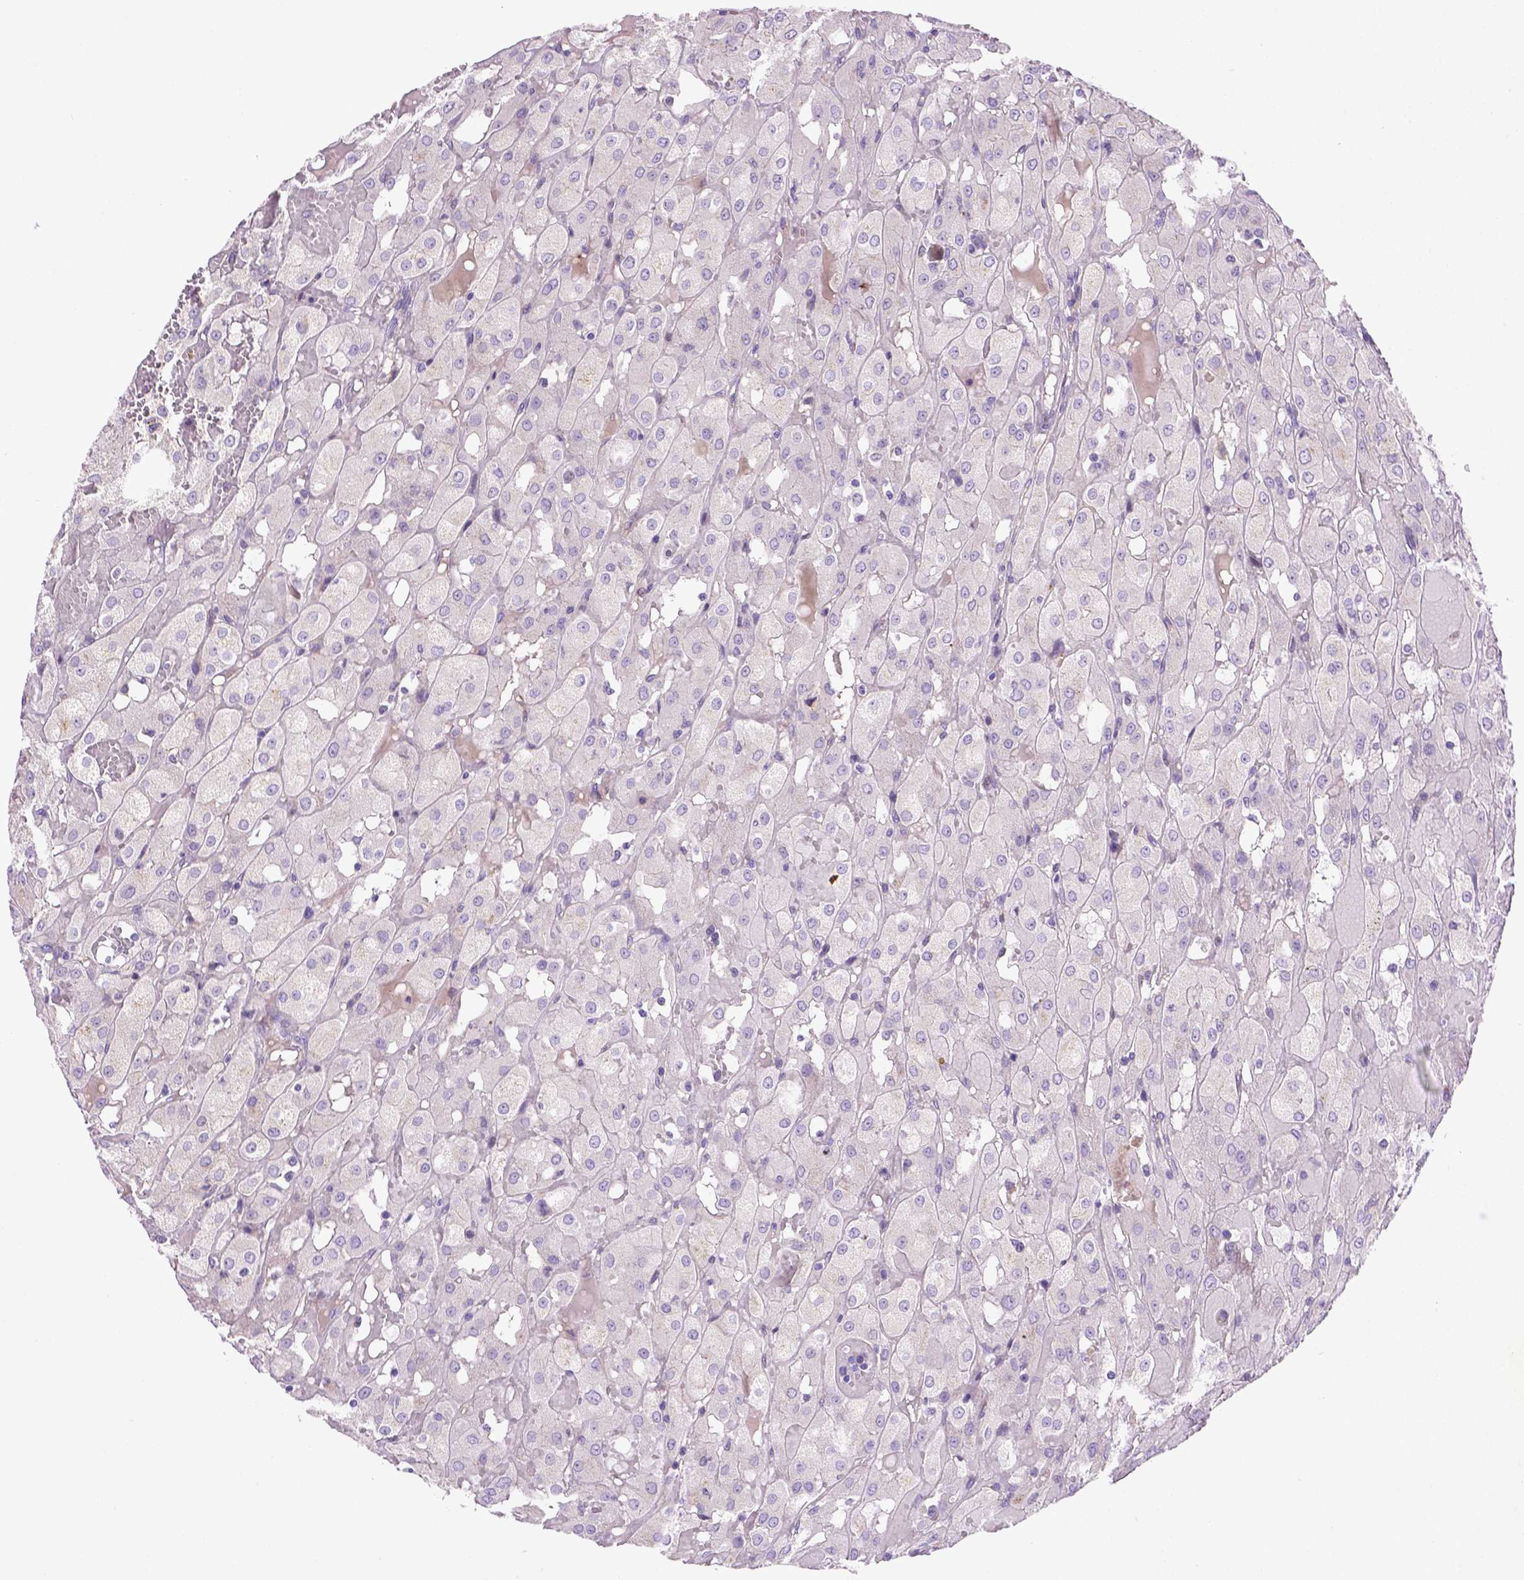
{"staining": {"intensity": "negative", "quantity": "none", "location": "none"}, "tissue": "renal cancer", "cell_type": "Tumor cells", "image_type": "cancer", "snomed": [{"axis": "morphology", "description": "Adenocarcinoma, NOS"}, {"axis": "topography", "description": "Kidney"}], "caption": "Photomicrograph shows no significant protein positivity in tumor cells of renal cancer (adenocarcinoma).", "gene": "CCER2", "patient": {"sex": "male", "age": 72}}